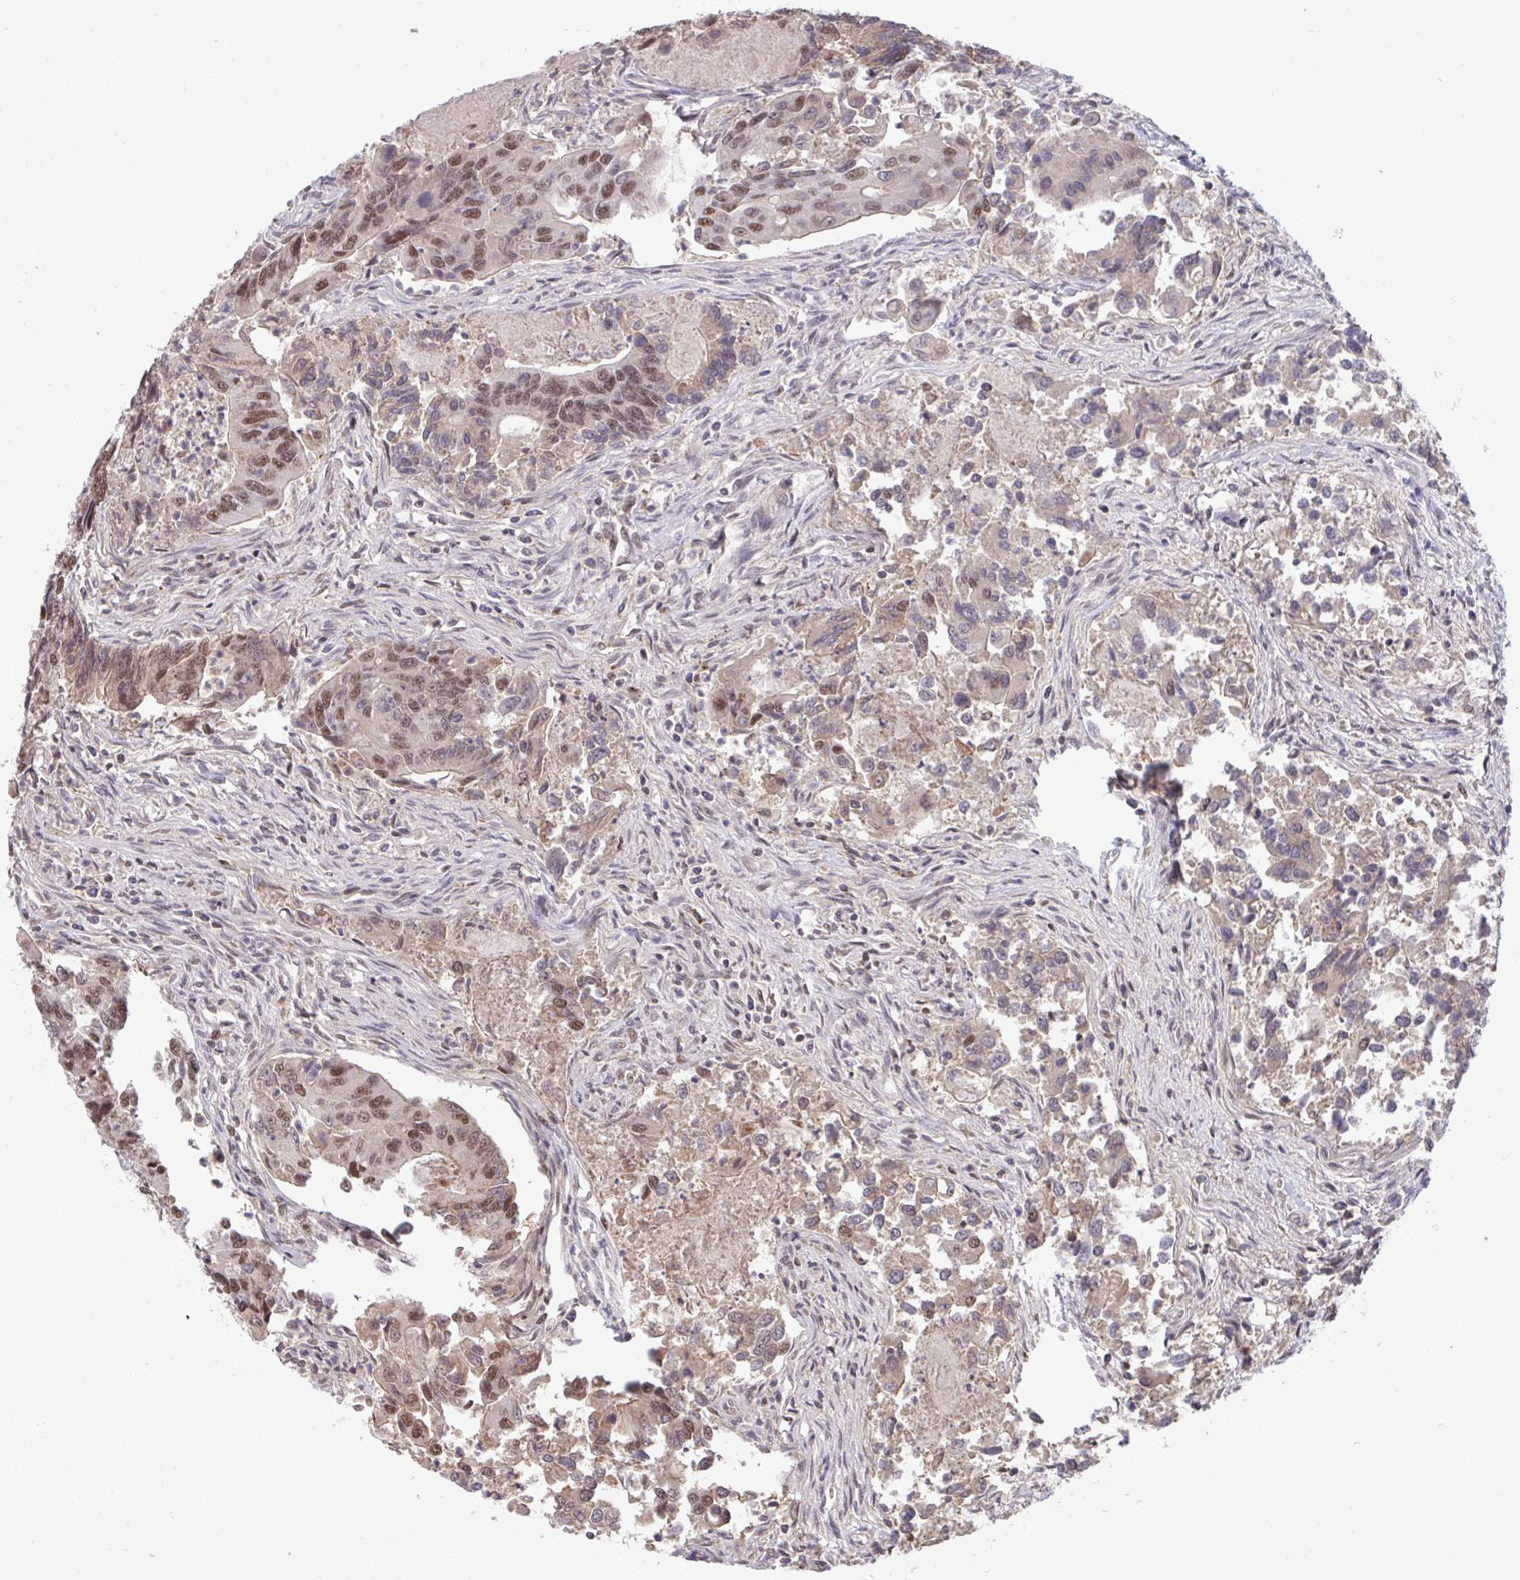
{"staining": {"intensity": "moderate", "quantity": "25%-75%", "location": "cytoplasmic/membranous,nuclear"}, "tissue": "colorectal cancer", "cell_type": "Tumor cells", "image_type": "cancer", "snomed": [{"axis": "morphology", "description": "Adenocarcinoma, NOS"}, {"axis": "topography", "description": "Colon"}], "caption": "This photomicrograph reveals colorectal cancer (adenocarcinoma) stained with IHC to label a protein in brown. The cytoplasmic/membranous and nuclear of tumor cells show moderate positivity for the protein. Nuclei are counter-stained blue.", "gene": "PUF60", "patient": {"sex": "female", "age": 67}}